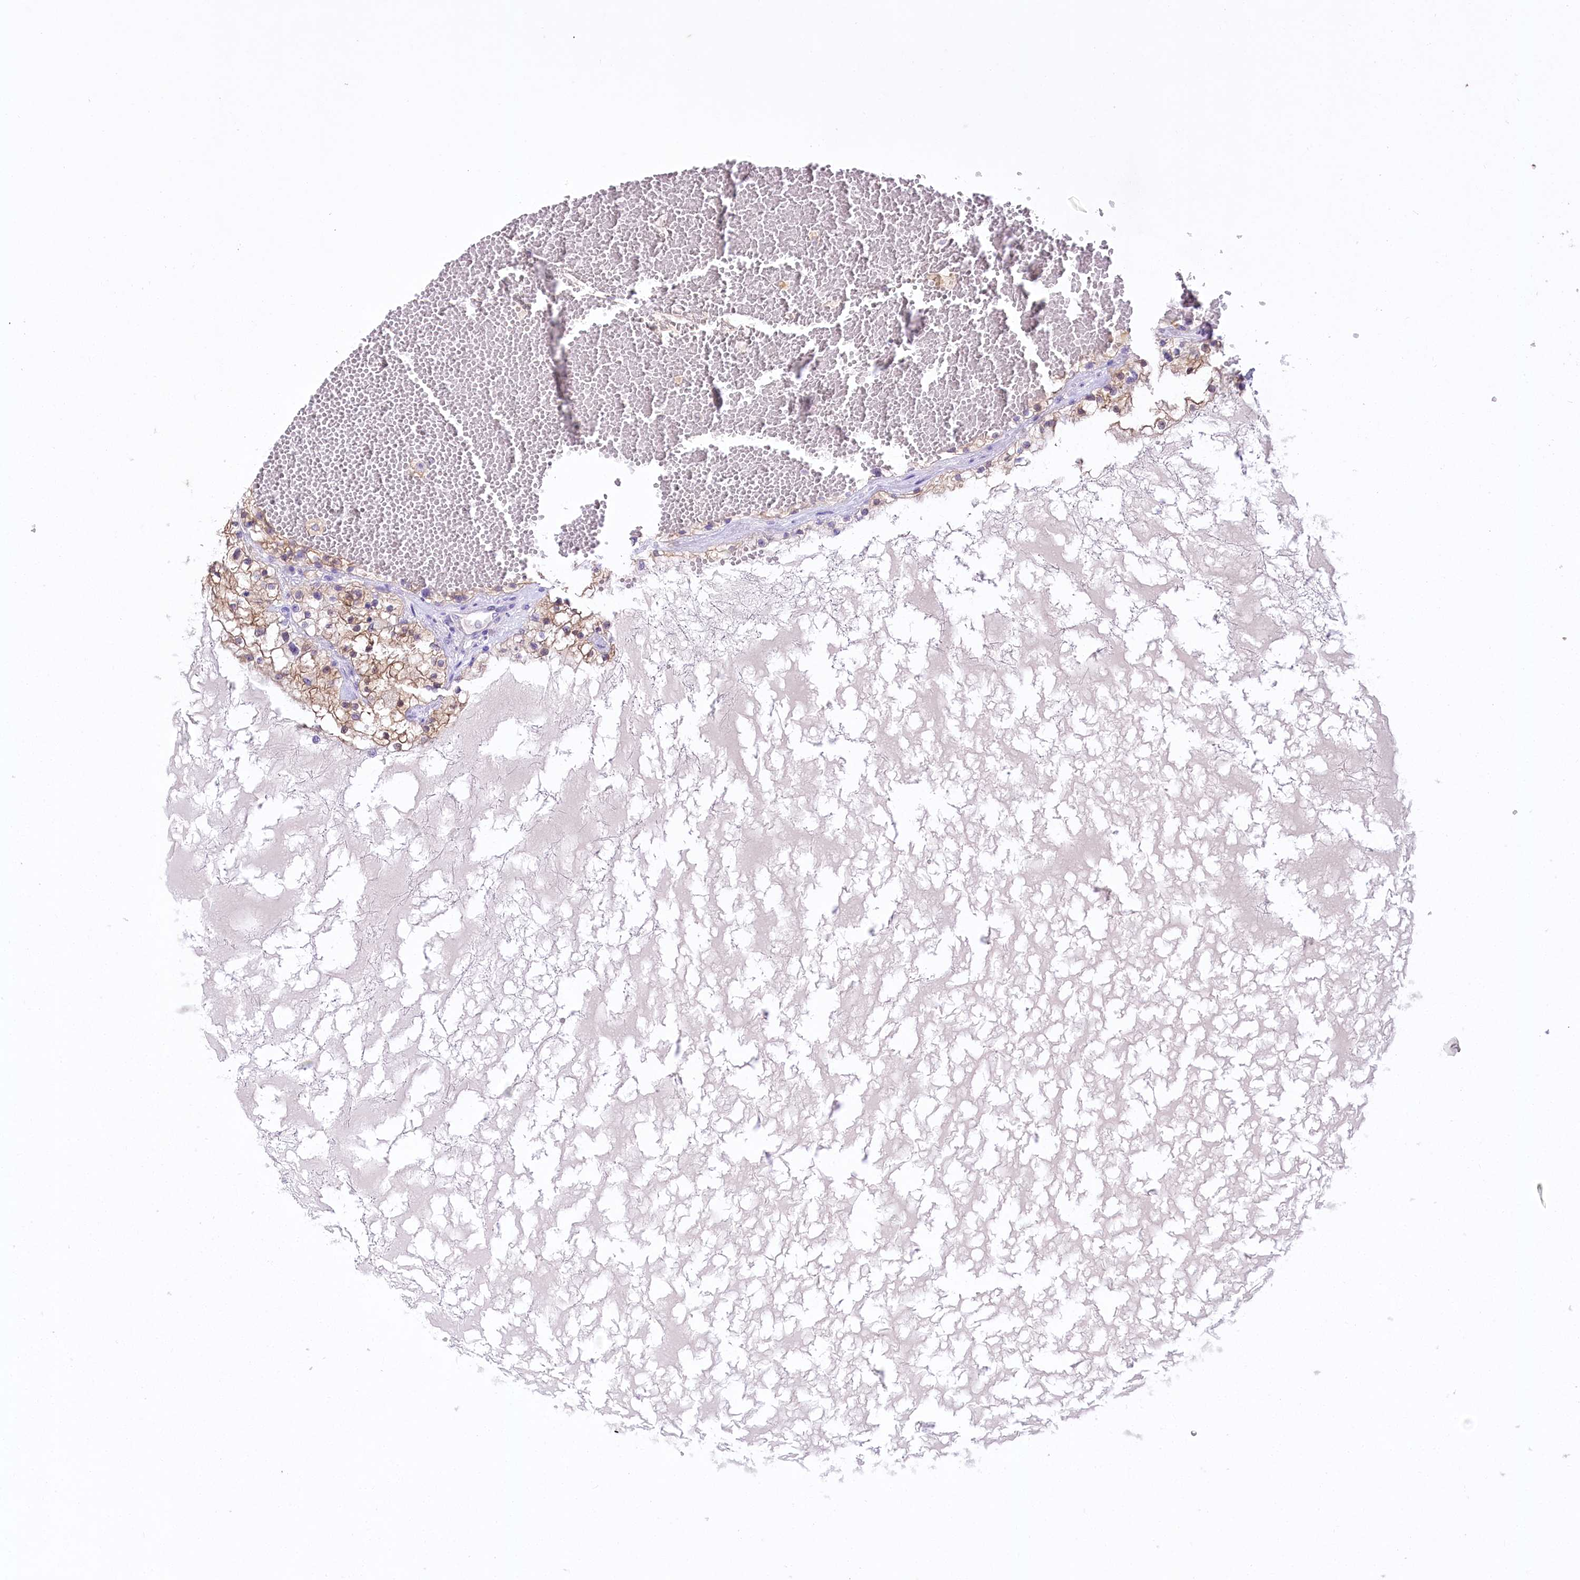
{"staining": {"intensity": "moderate", "quantity": "<25%", "location": "cytoplasmic/membranous"}, "tissue": "renal cancer", "cell_type": "Tumor cells", "image_type": "cancer", "snomed": [{"axis": "morphology", "description": "Normal tissue, NOS"}, {"axis": "morphology", "description": "Adenocarcinoma, NOS"}, {"axis": "topography", "description": "Kidney"}], "caption": "A micrograph showing moderate cytoplasmic/membranous expression in about <25% of tumor cells in renal cancer, as visualized by brown immunohistochemical staining.", "gene": "PBLD", "patient": {"sex": "male", "age": 68}}